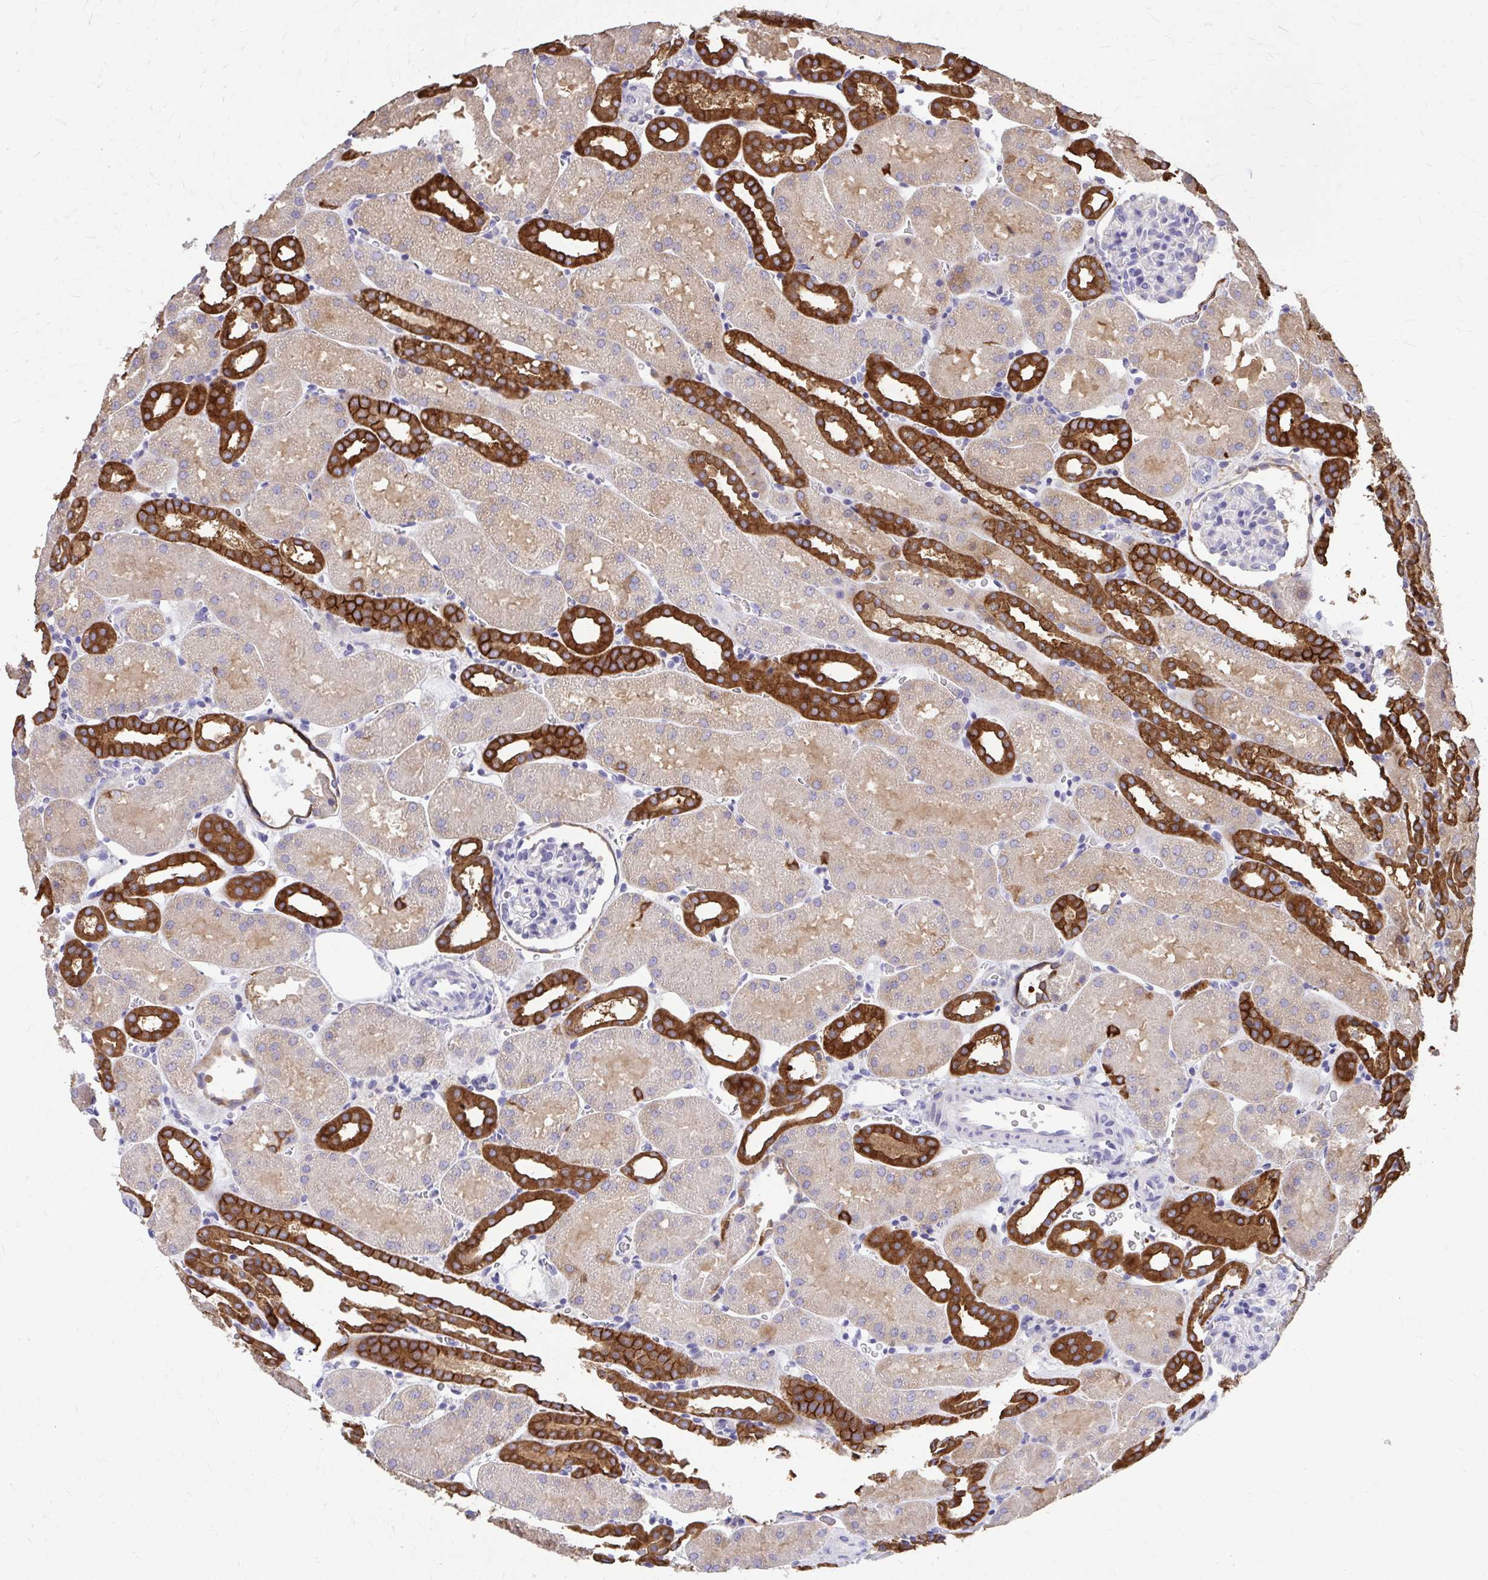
{"staining": {"intensity": "negative", "quantity": "none", "location": "none"}, "tissue": "kidney", "cell_type": "Cells in glomeruli", "image_type": "normal", "snomed": [{"axis": "morphology", "description": "Normal tissue, NOS"}, {"axis": "topography", "description": "Kidney"}], "caption": "Immunohistochemistry image of normal human kidney stained for a protein (brown), which reveals no expression in cells in glomeruli.", "gene": "EPB41L1", "patient": {"sex": "male", "age": 2}}